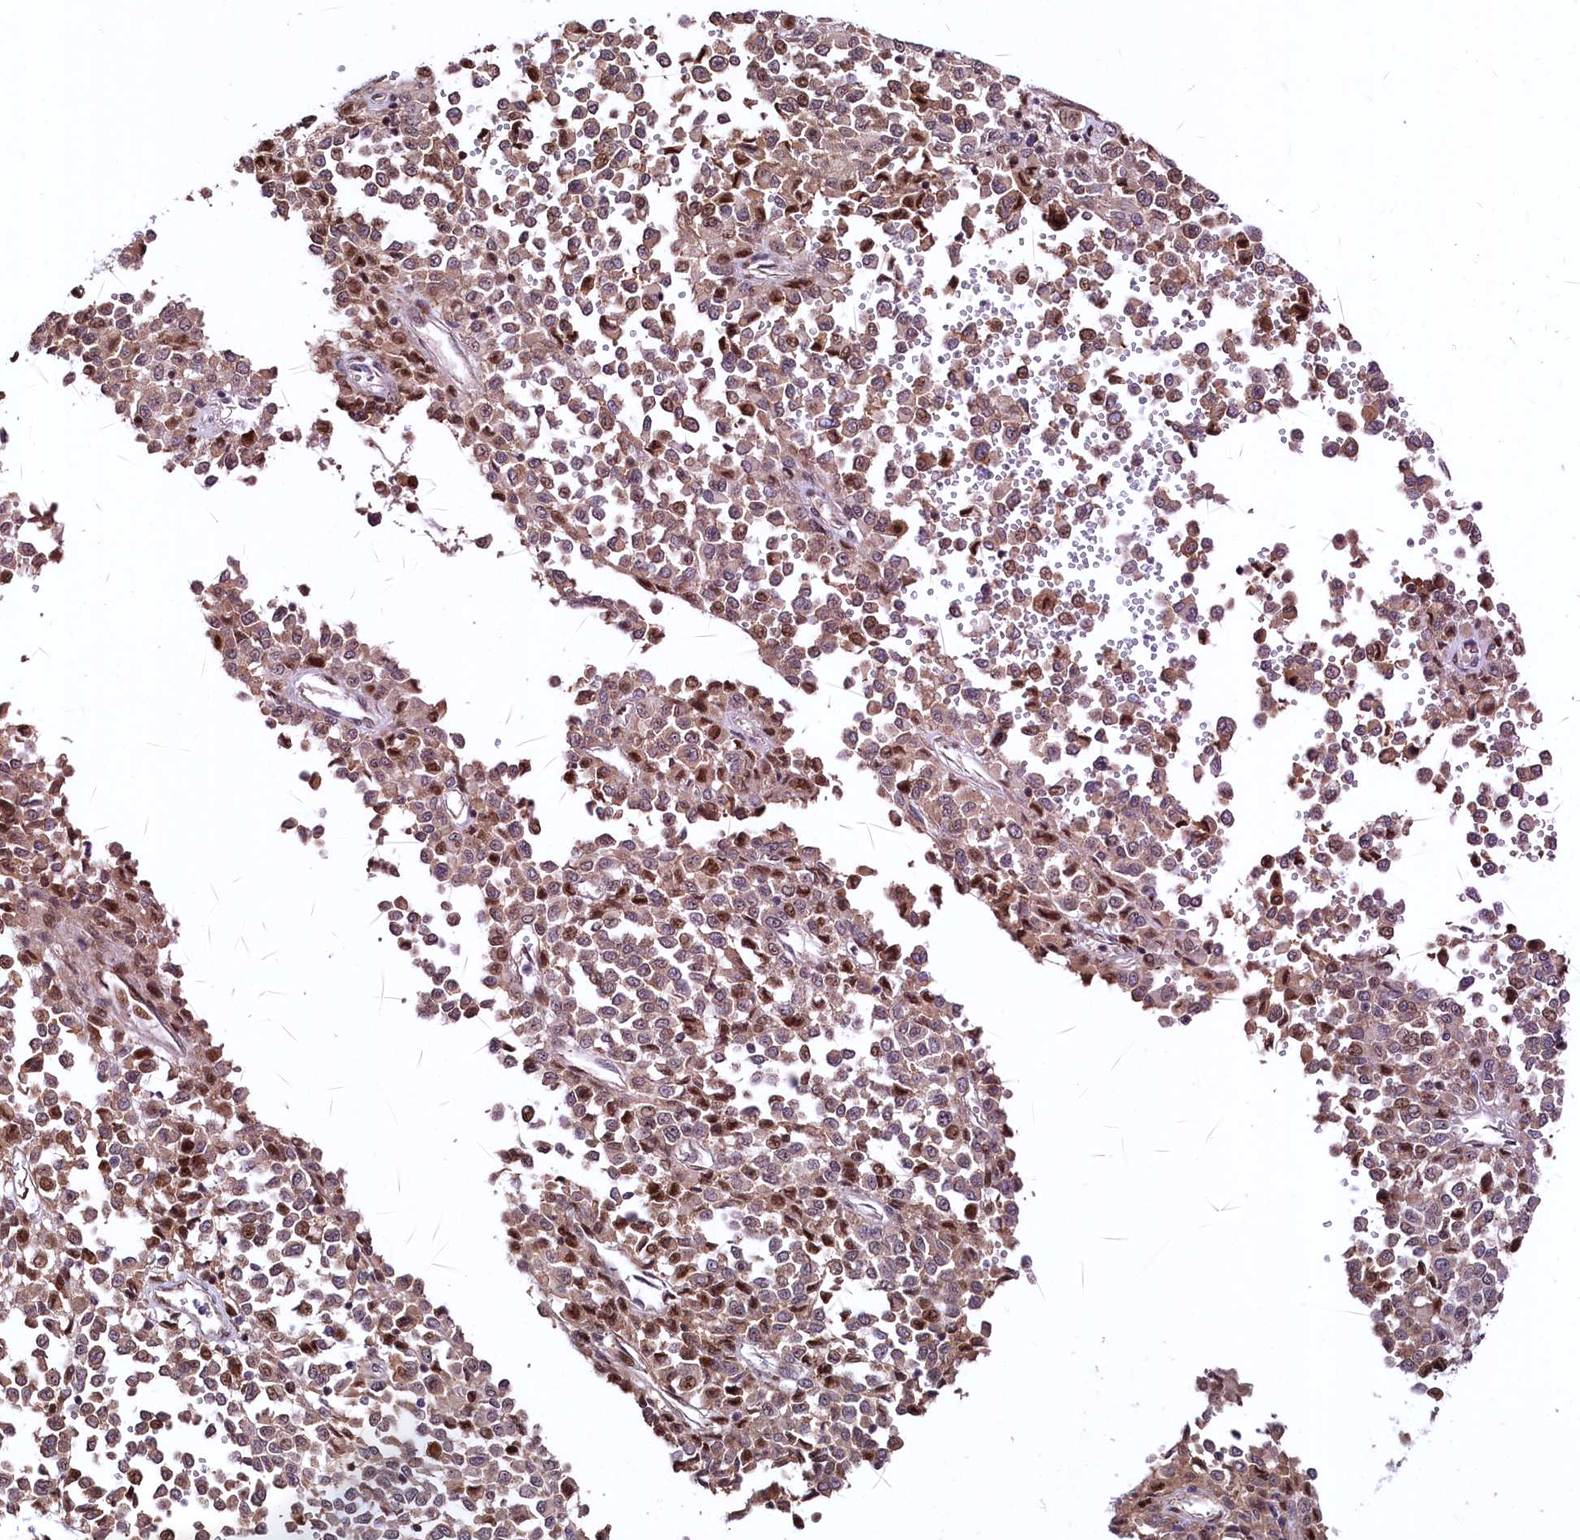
{"staining": {"intensity": "moderate", "quantity": ">75%", "location": "cytoplasmic/membranous,nuclear"}, "tissue": "melanoma", "cell_type": "Tumor cells", "image_type": "cancer", "snomed": [{"axis": "morphology", "description": "Malignant melanoma, Metastatic site"}, {"axis": "topography", "description": "Pancreas"}], "caption": "Immunohistochemical staining of human malignant melanoma (metastatic site) exhibits medium levels of moderate cytoplasmic/membranous and nuclear positivity in approximately >75% of tumor cells.", "gene": "N4BP2L1", "patient": {"sex": "female", "age": 30}}